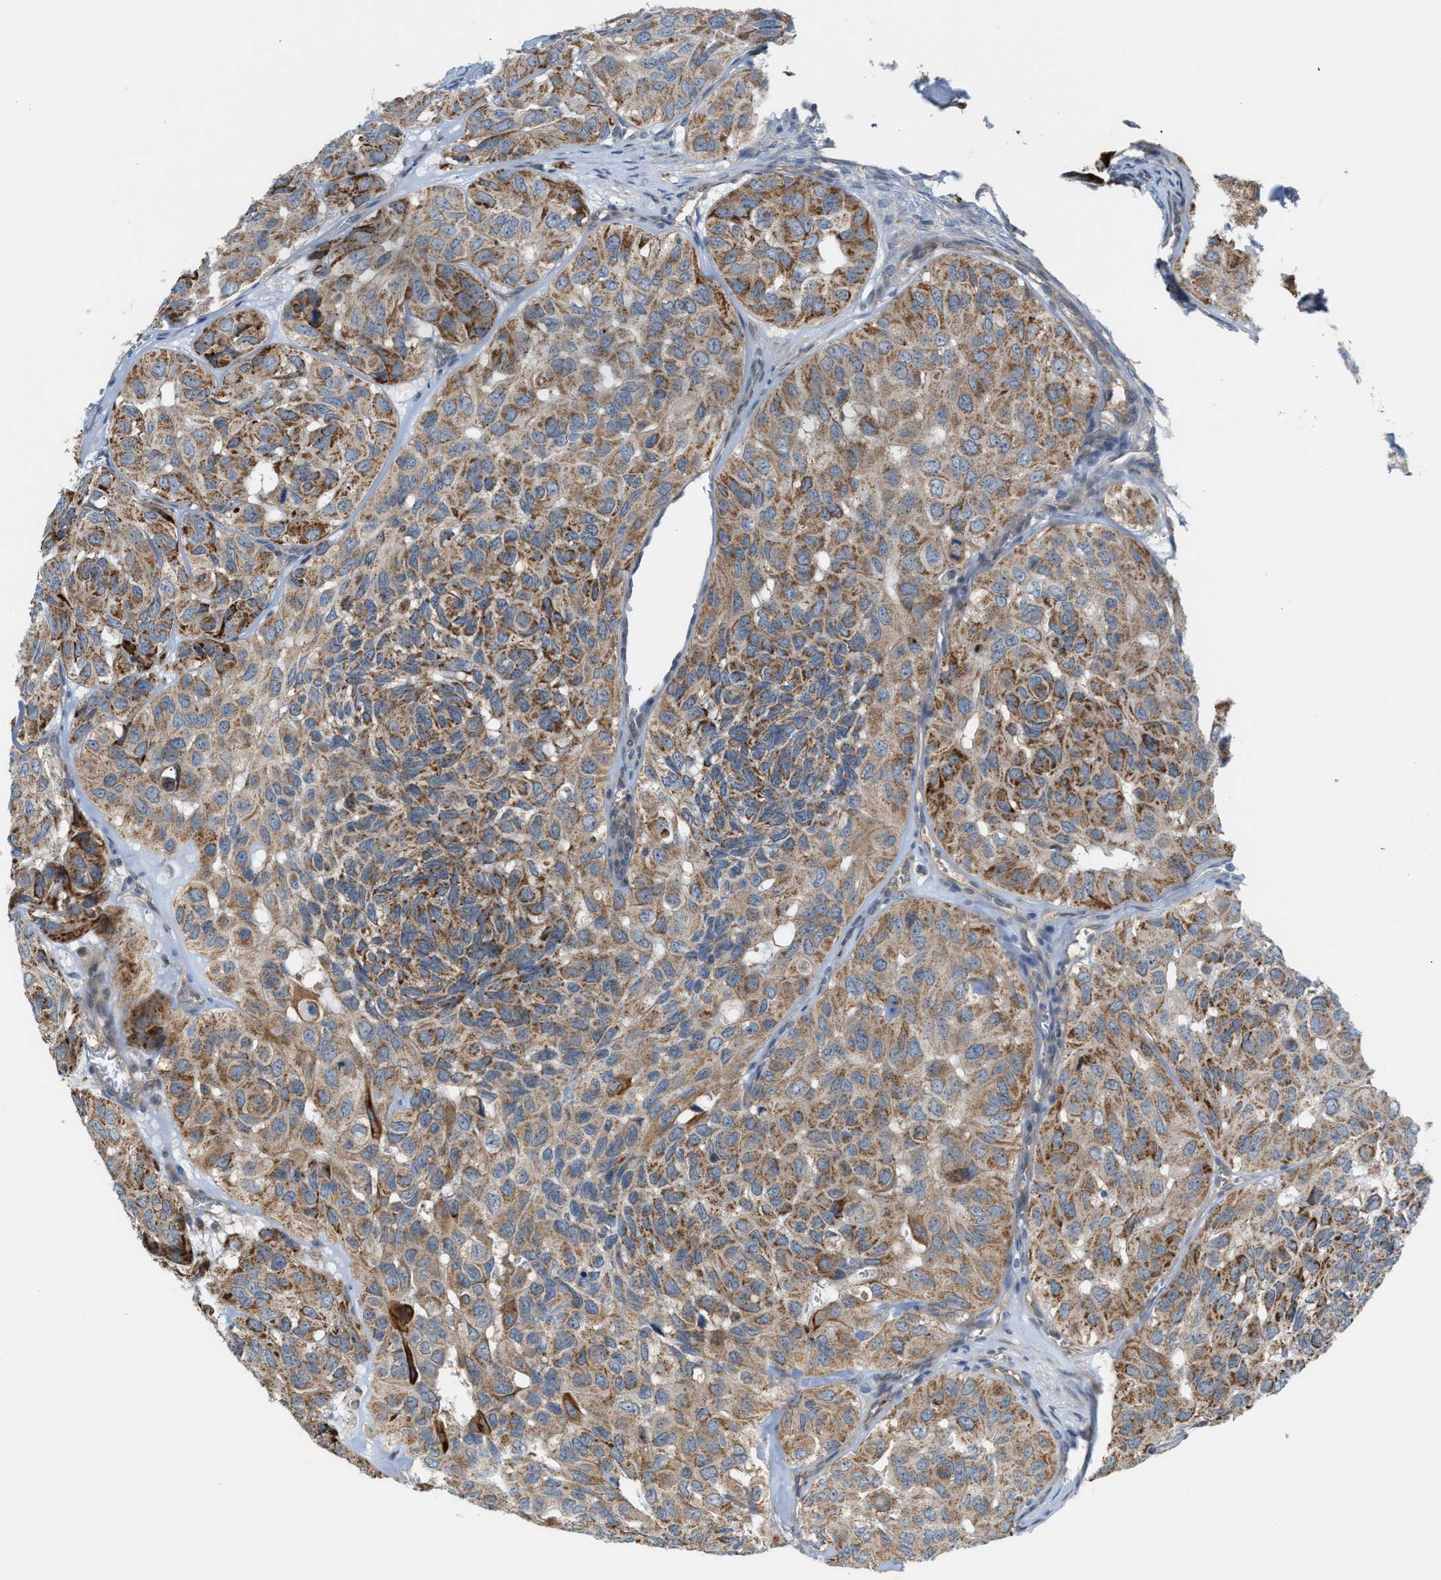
{"staining": {"intensity": "moderate", "quantity": ">75%", "location": "cytoplasmic/membranous"}, "tissue": "head and neck cancer", "cell_type": "Tumor cells", "image_type": "cancer", "snomed": [{"axis": "morphology", "description": "Adenocarcinoma, NOS"}, {"axis": "topography", "description": "Salivary gland, NOS"}, {"axis": "topography", "description": "Head-Neck"}], "caption": "Approximately >75% of tumor cells in head and neck cancer (adenocarcinoma) reveal moderate cytoplasmic/membranous protein expression as visualized by brown immunohistochemical staining.", "gene": "PDCL", "patient": {"sex": "female", "age": 76}}